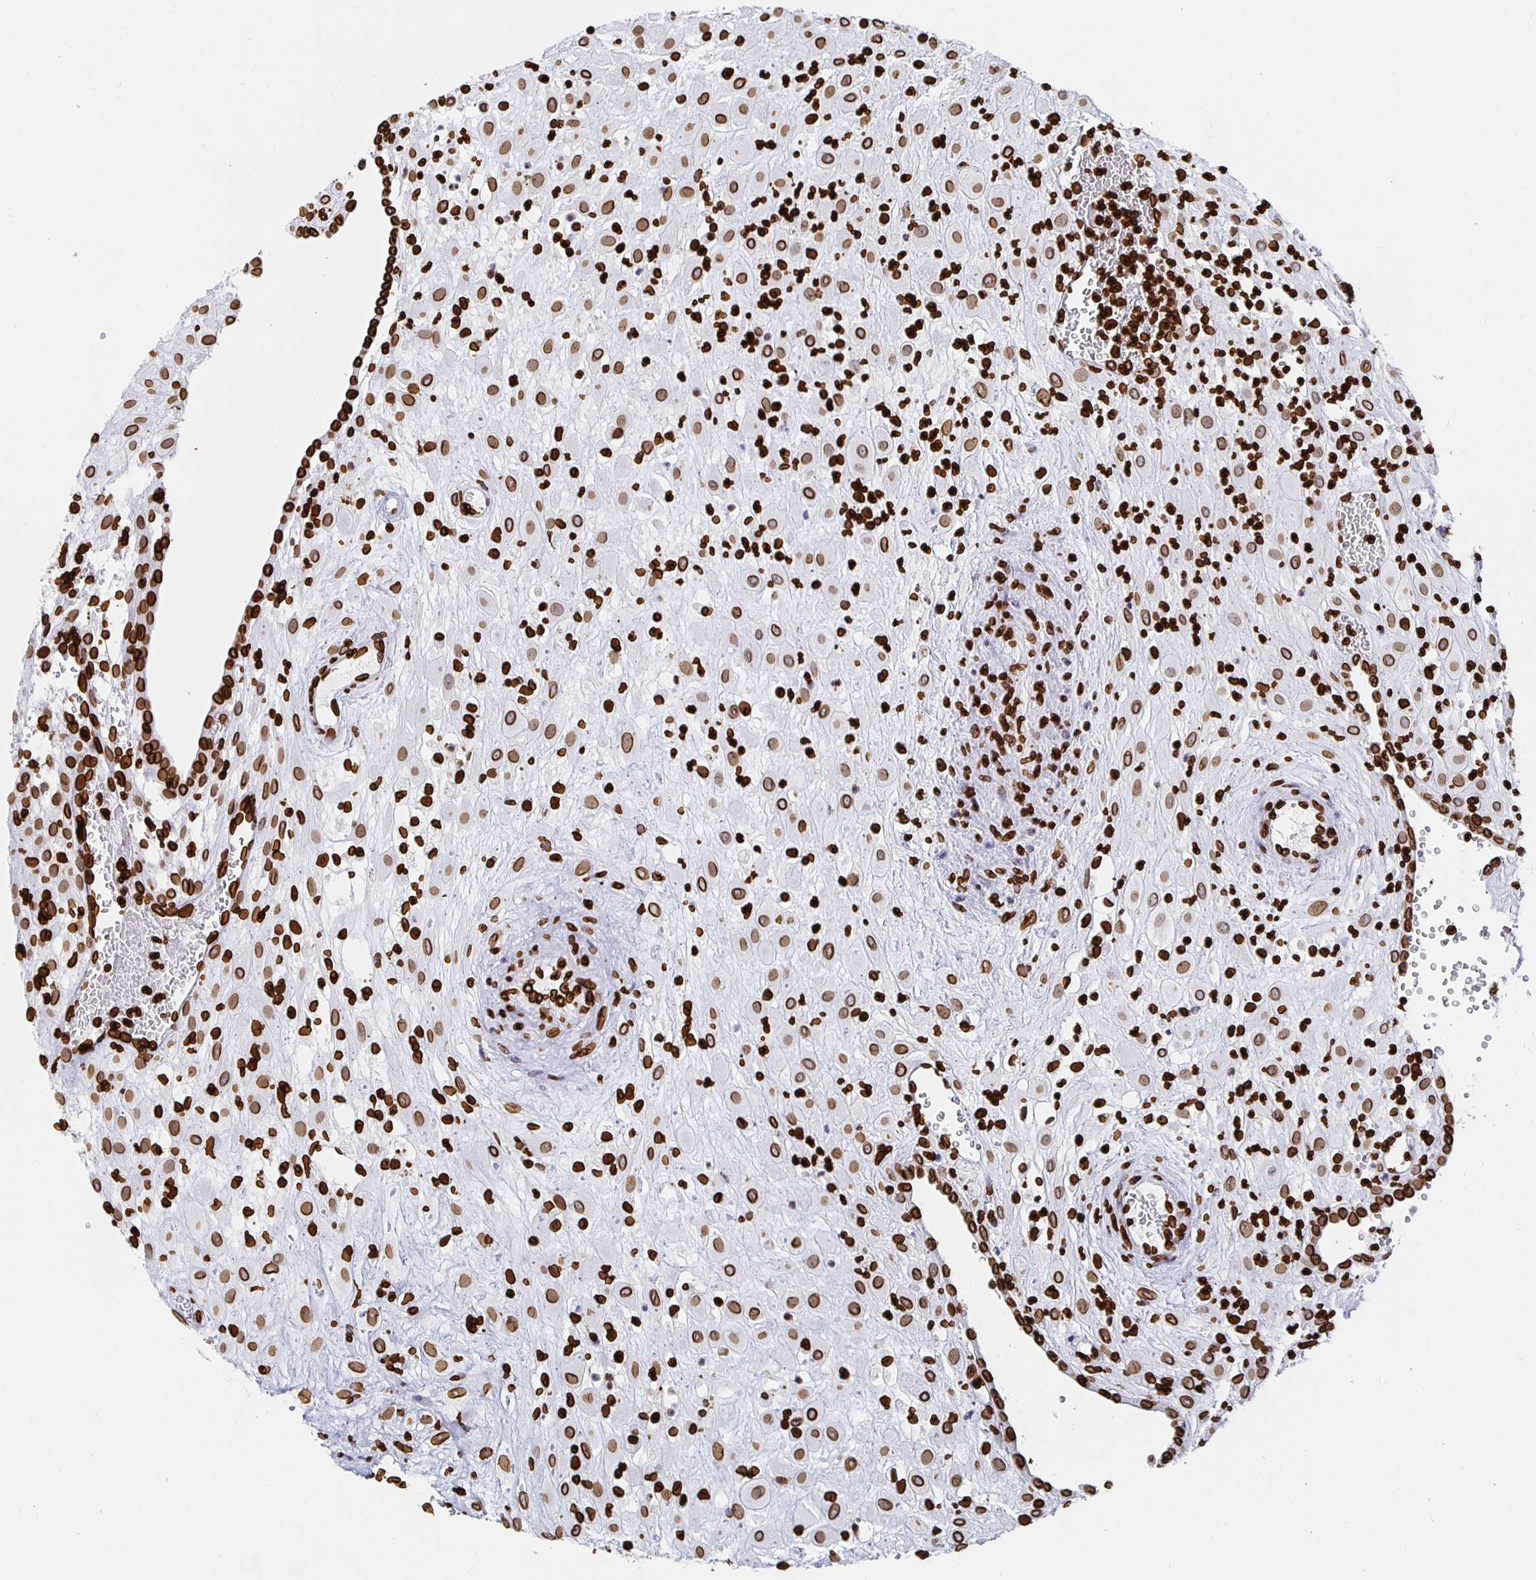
{"staining": {"intensity": "strong", "quantity": ">75%", "location": "cytoplasmic/membranous,nuclear"}, "tissue": "placenta", "cell_type": "Decidual cells", "image_type": "normal", "snomed": [{"axis": "morphology", "description": "Normal tissue, NOS"}, {"axis": "topography", "description": "Placenta"}], "caption": "IHC of benign human placenta shows high levels of strong cytoplasmic/membranous,nuclear expression in approximately >75% of decidual cells.", "gene": "LMNB1", "patient": {"sex": "female", "age": 24}}